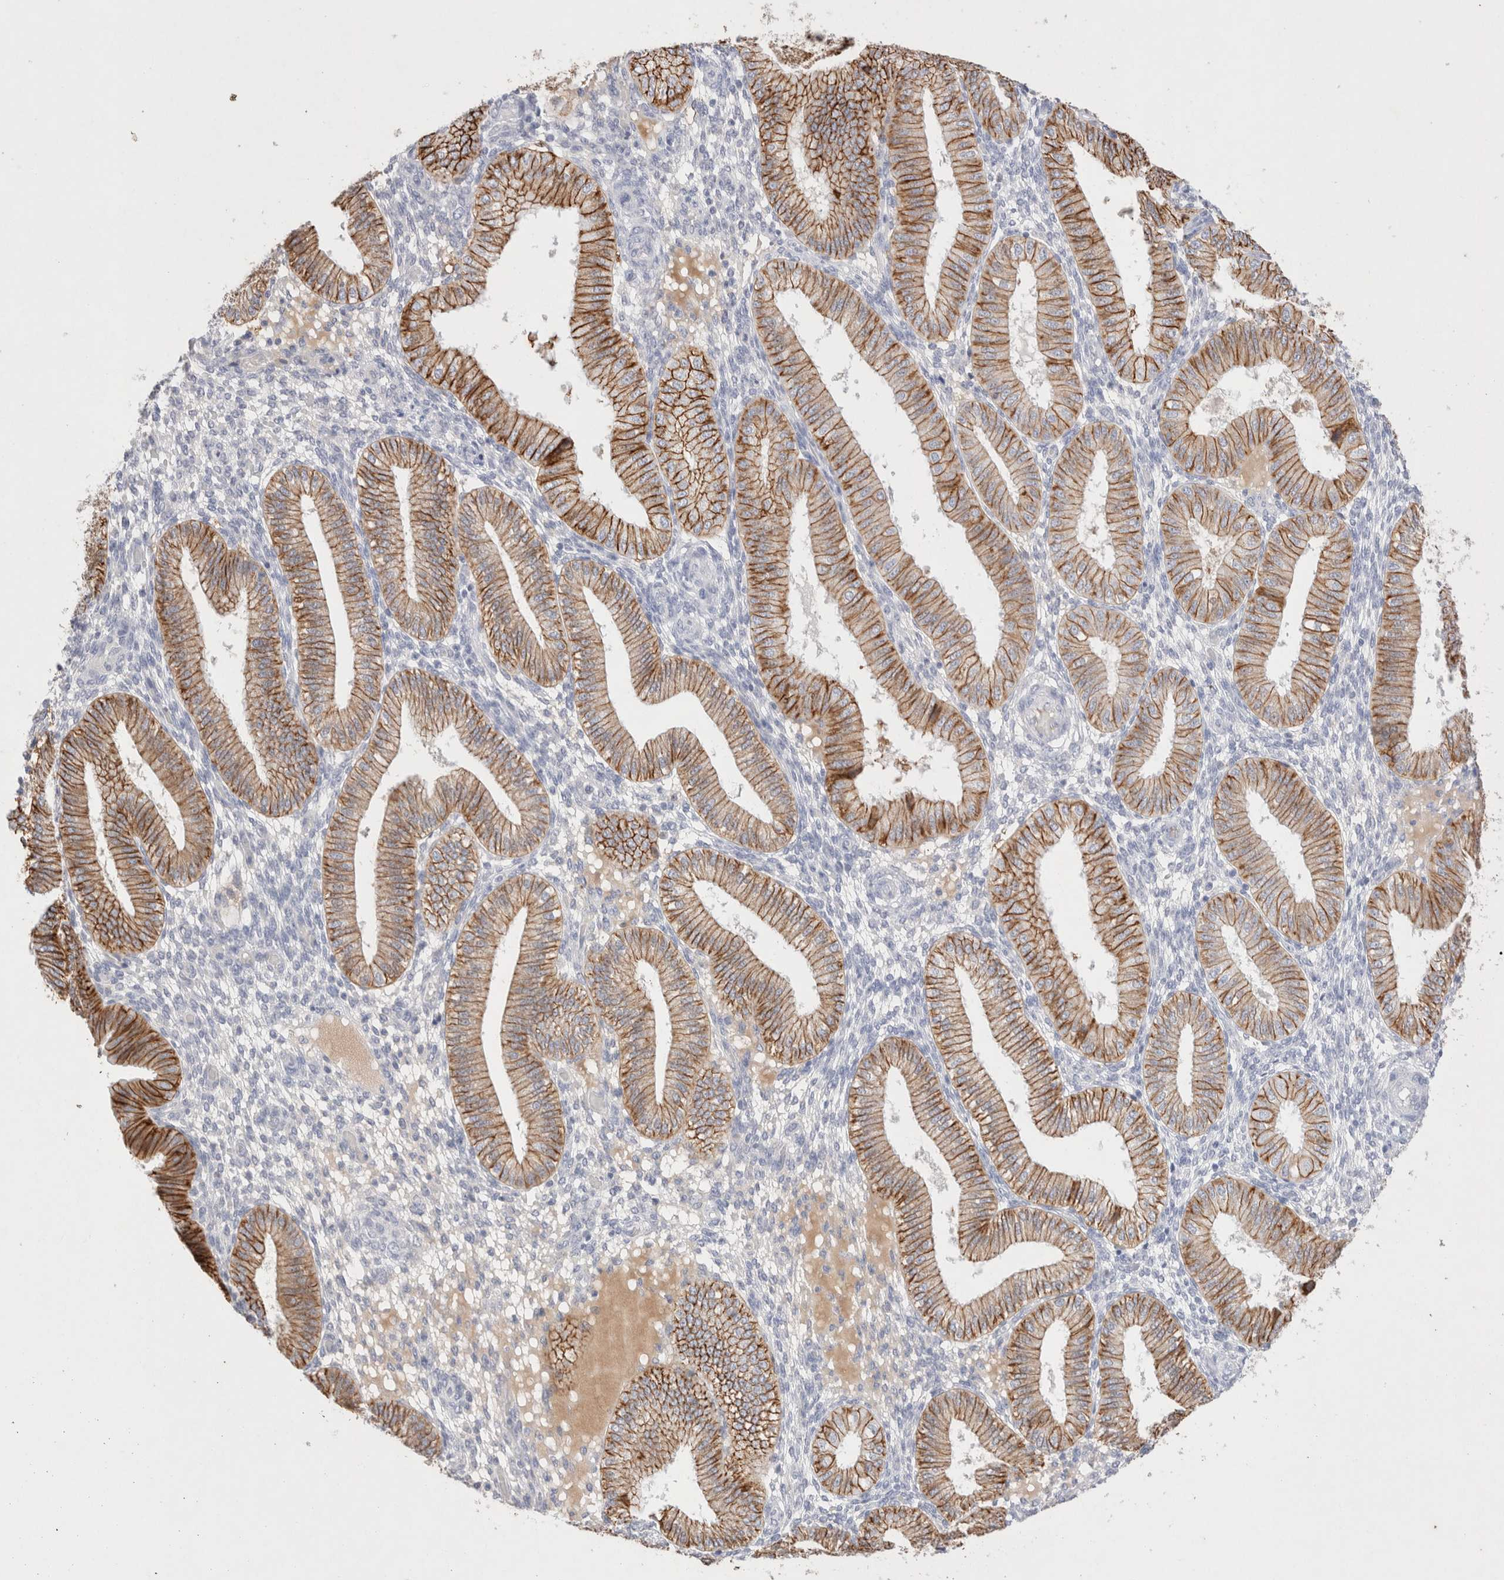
{"staining": {"intensity": "negative", "quantity": "none", "location": "none"}, "tissue": "endometrium", "cell_type": "Cells in endometrial stroma", "image_type": "normal", "snomed": [{"axis": "morphology", "description": "Normal tissue, NOS"}, {"axis": "topography", "description": "Endometrium"}], "caption": "DAB (3,3'-diaminobenzidine) immunohistochemical staining of normal endometrium exhibits no significant positivity in cells in endometrial stroma. (DAB (3,3'-diaminobenzidine) immunohistochemistry (IHC), high magnification).", "gene": "EPCAM", "patient": {"sex": "female", "age": 39}}